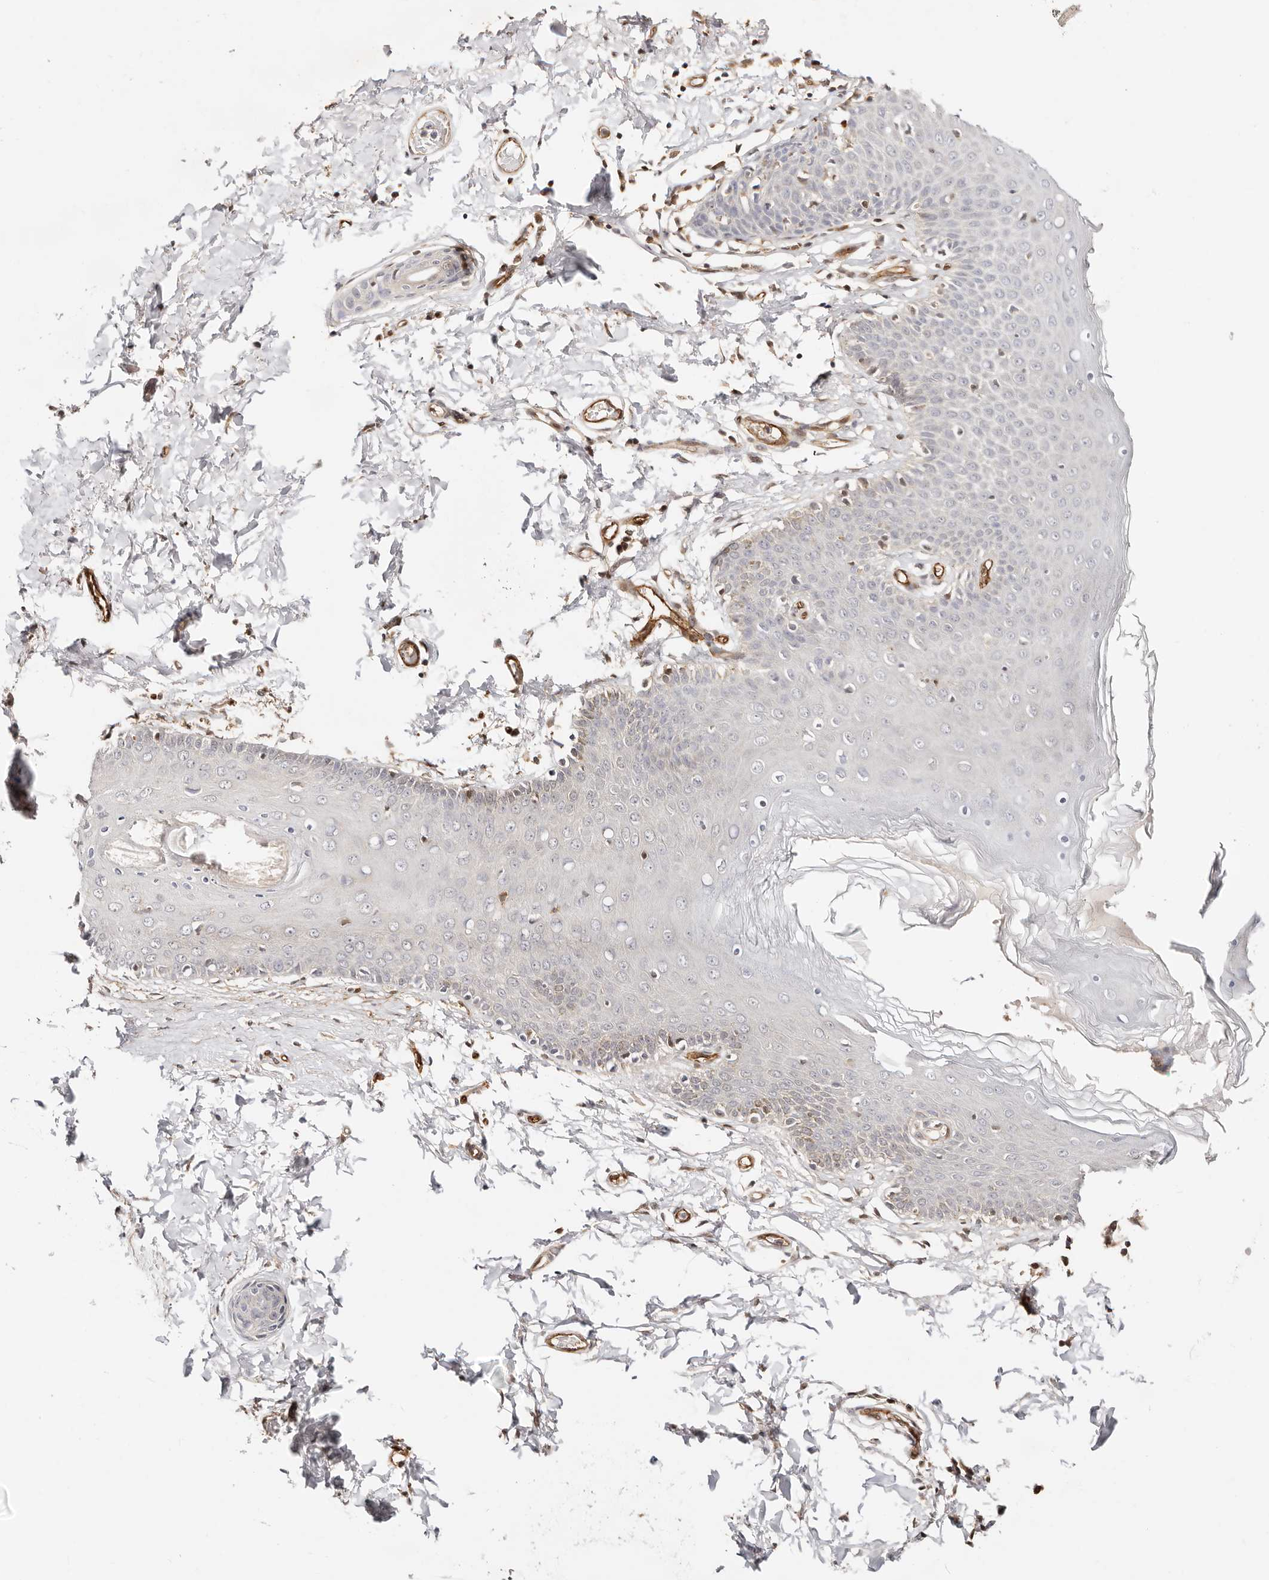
{"staining": {"intensity": "weak", "quantity": "<25%", "location": "cytoplasmic/membranous"}, "tissue": "skin", "cell_type": "Epidermal cells", "image_type": "normal", "snomed": [{"axis": "morphology", "description": "Normal tissue, NOS"}, {"axis": "topography", "description": "Vulva"}], "caption": "A high-resolution micrograph shows IHC staining of normal skin, which reveals no significant staining in epidermal cells. The staining was performed using DAB to visualize the protein expression in brown, while the nuclei were stained in blue with hematoxylin (Magnification: 20x).", "gene": "STAT5A", "patient": {"sex": "female", "age": 66}}